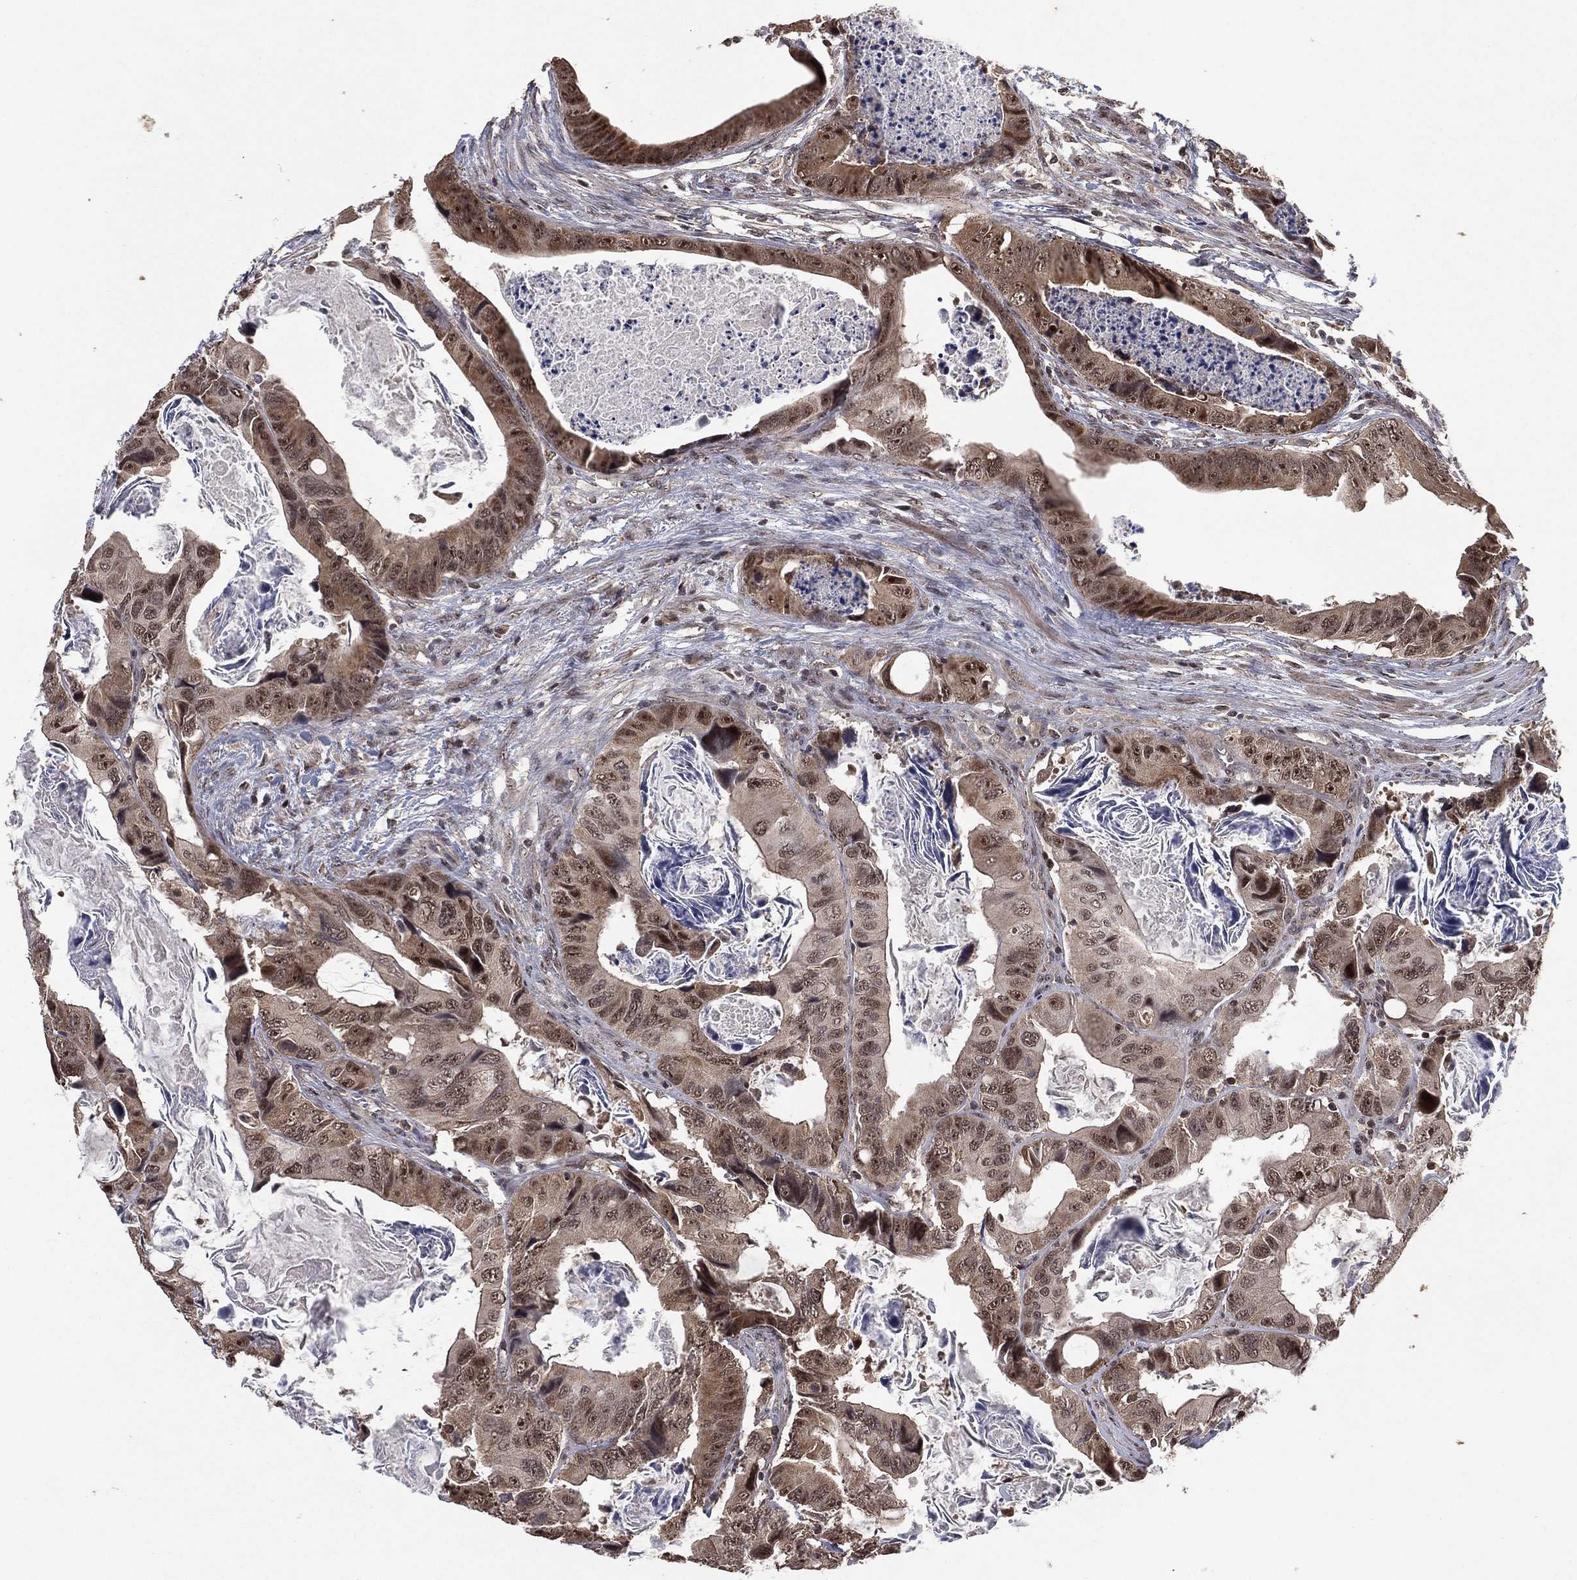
{"staining": {"intensity": "moderate", "quantity": "<25%", "location": "cytoplasmic/membranous"}, "tissue": "colorectal cancer", "cell_type": "Tumor cells", "image_type": "cancer", "snomed": [{"axis": "morphology", "description": "Adenocarcinoma, NOS"}, {"axis": "topography", "description": "Rectum"}], "caption": "Immunohistochemical staining of adenocarcinoma (colorectal) shows low levels of moderate cytoplasmic/membranous protein staining in about <25% of tumor cells. Using DAB (3,3'-diaminobenzidine) (brown) and hematoxylin (blue) stains, captured at high magnification using brightfield microscopy.", "gene": "NELFCD", "patient": {"sex": "male", "age": 64}}